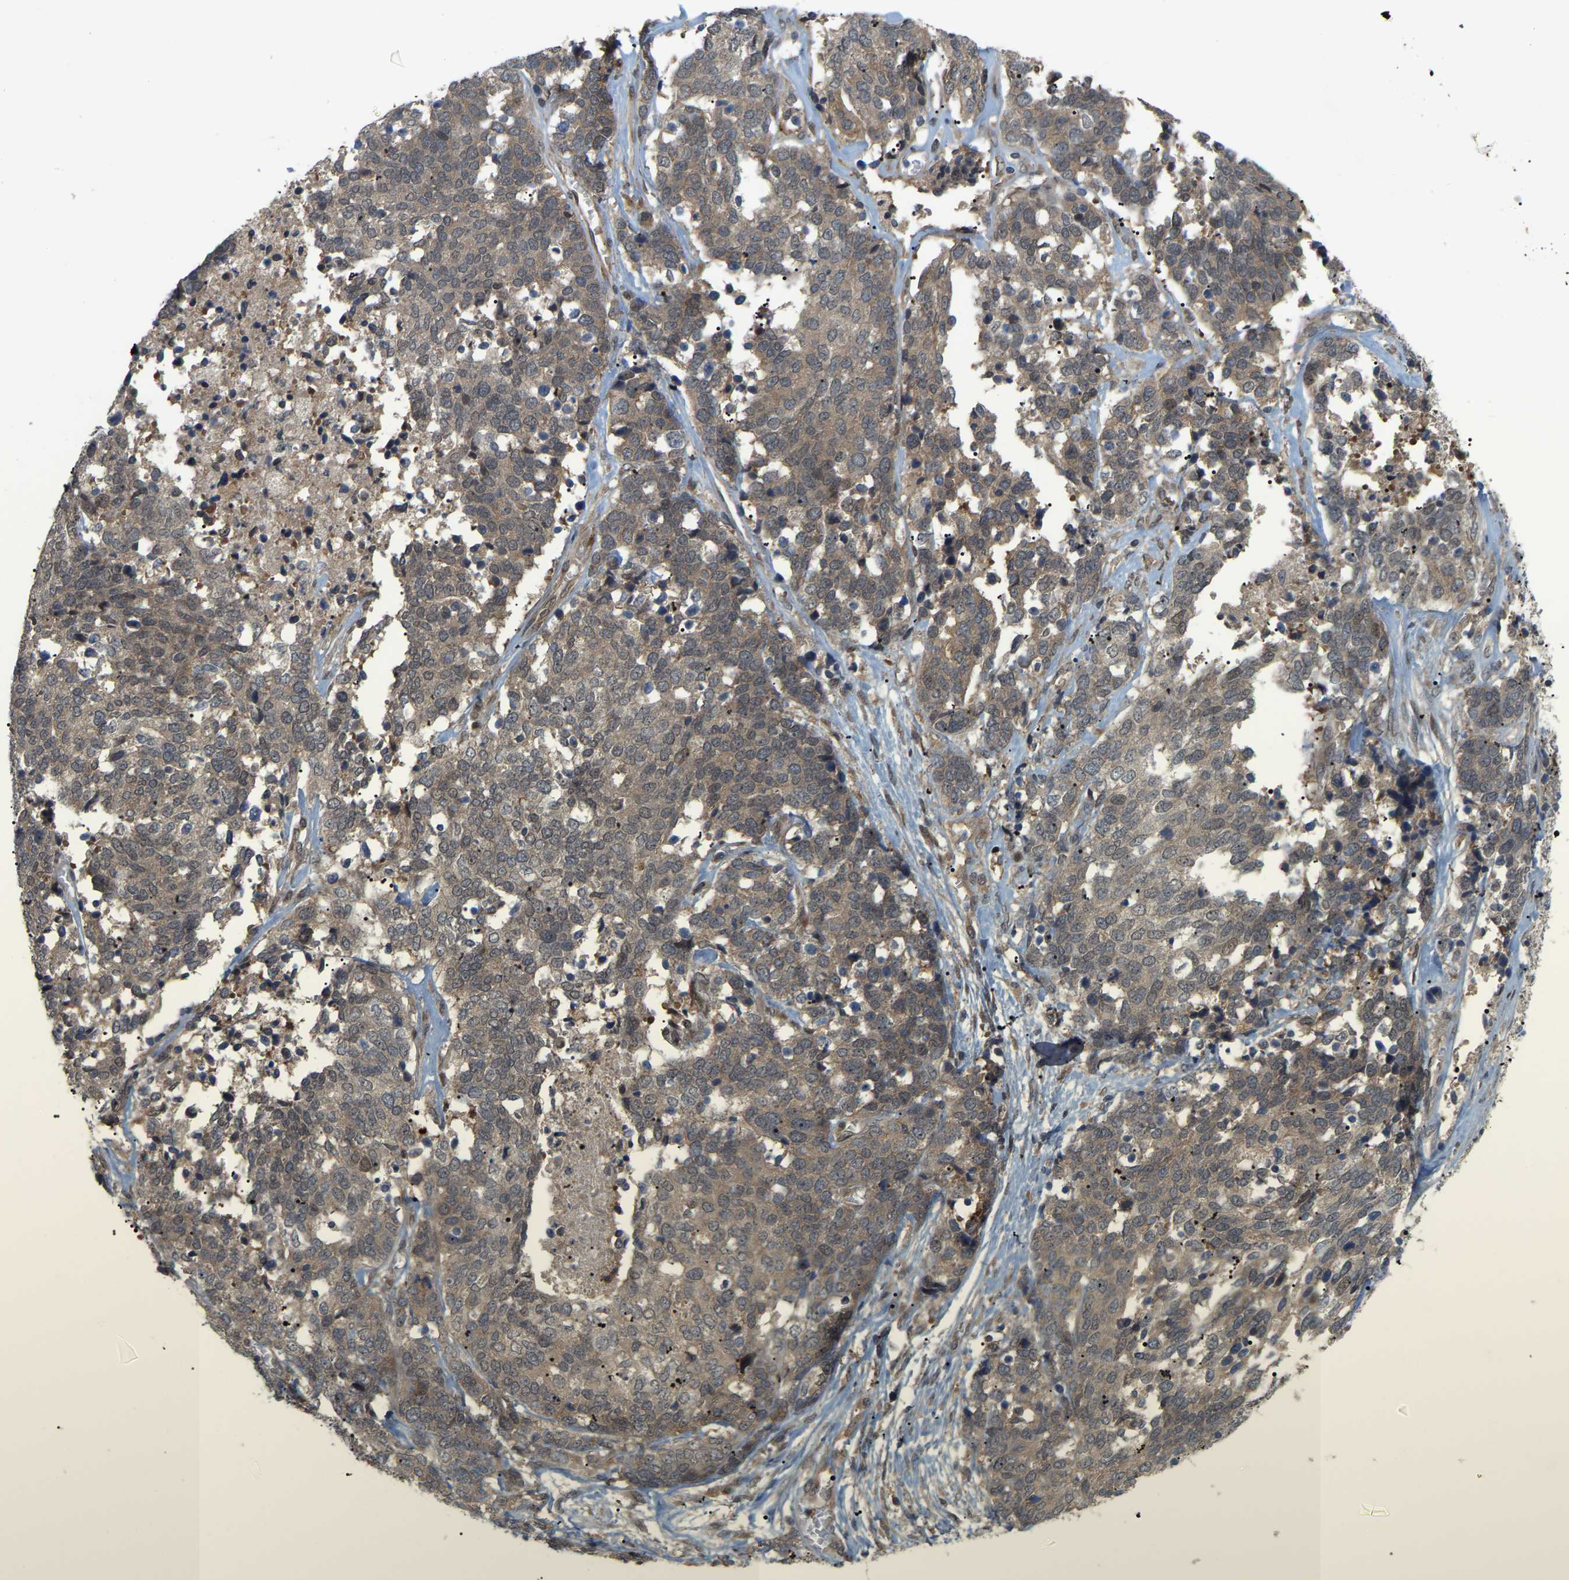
{"staining": {"intensity": "moderate", "quantity": ">75%", "location": "cytoplasmic/membranous"}, "tissue": "ovarian cancer", "cell_type": "Tumor cells", "image_type": "cancer", "snomed": [{"axis": "morphology", "description": "Cystadenocarcinoma, serous, NOS"}, {"axis": "topography", "description": "Ovary"}], "caption": "There is medium levels of moderate cytoplasmic/membranous staining in tumor cells of ovarian cancer (serous cystadenocarcinoma), as demonstrated by immunohistochemical staining (brown color).", "gene": "CROT", "patient": {"sex": "female", "age": 44}}